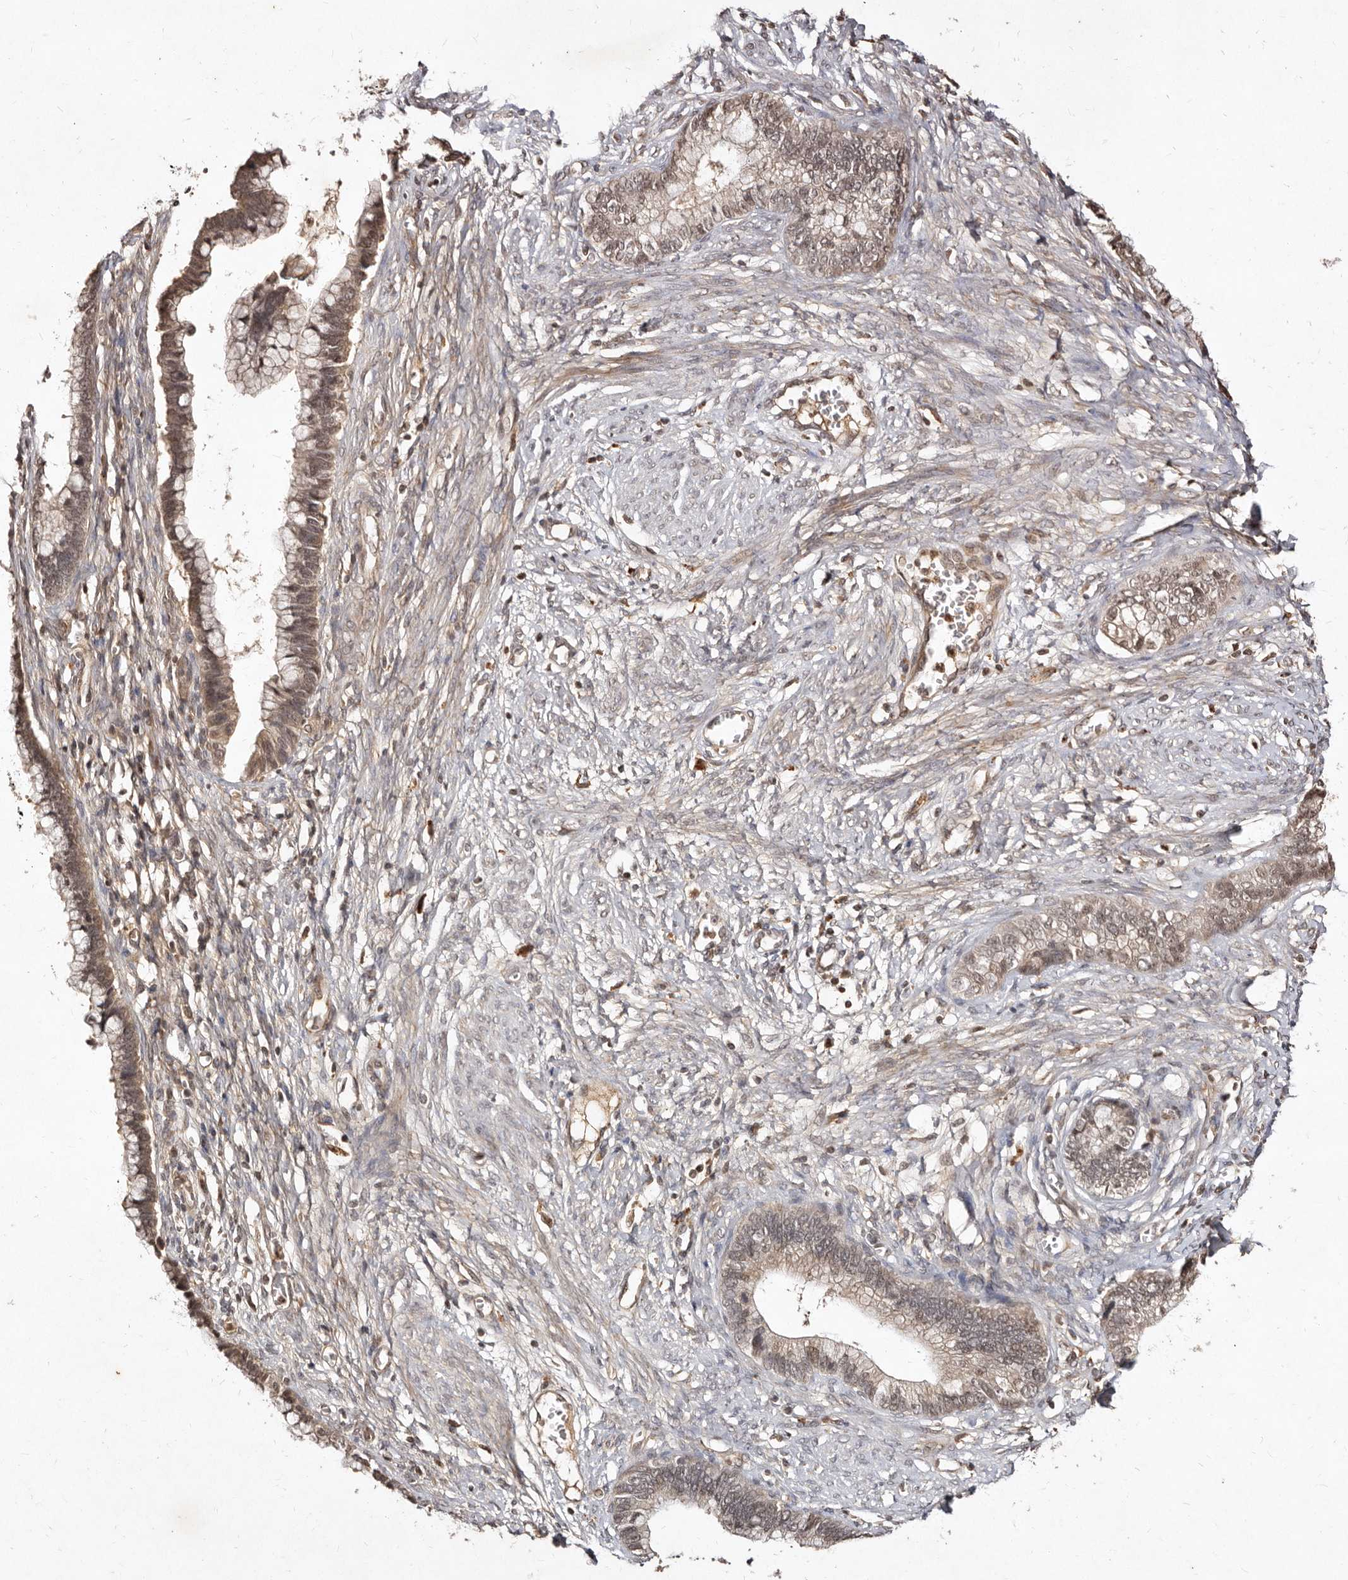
{"staining": {"intensity": "weak", "quantity": "25%-75%", "location": "cytoplasmic/membranous,nuclear"}, "tissue": "cervical cancer", "cell_type": "Tumor cells", "image_type": "cancer", "snomed": [{"axis": "morphology", "description": "Adenocarcinoma, NOS"}, {"axis": "topography", "description": "Cervix"}], "caption": "Immunohistochemical staining of cervical cancer displays low levels of weak cytoplasmic/membranous and nuclear expression in approximately 25%-75% of tumor cells. The staining was performed using DAB (3,3'-diaminobenzidine) to visualize the protein expression in brown, while the nuclei were stained in blue with hematoxylin (Magnification: 20x).", "gene": "LCORL", "patient": {"sex": "female", "age": 44}}